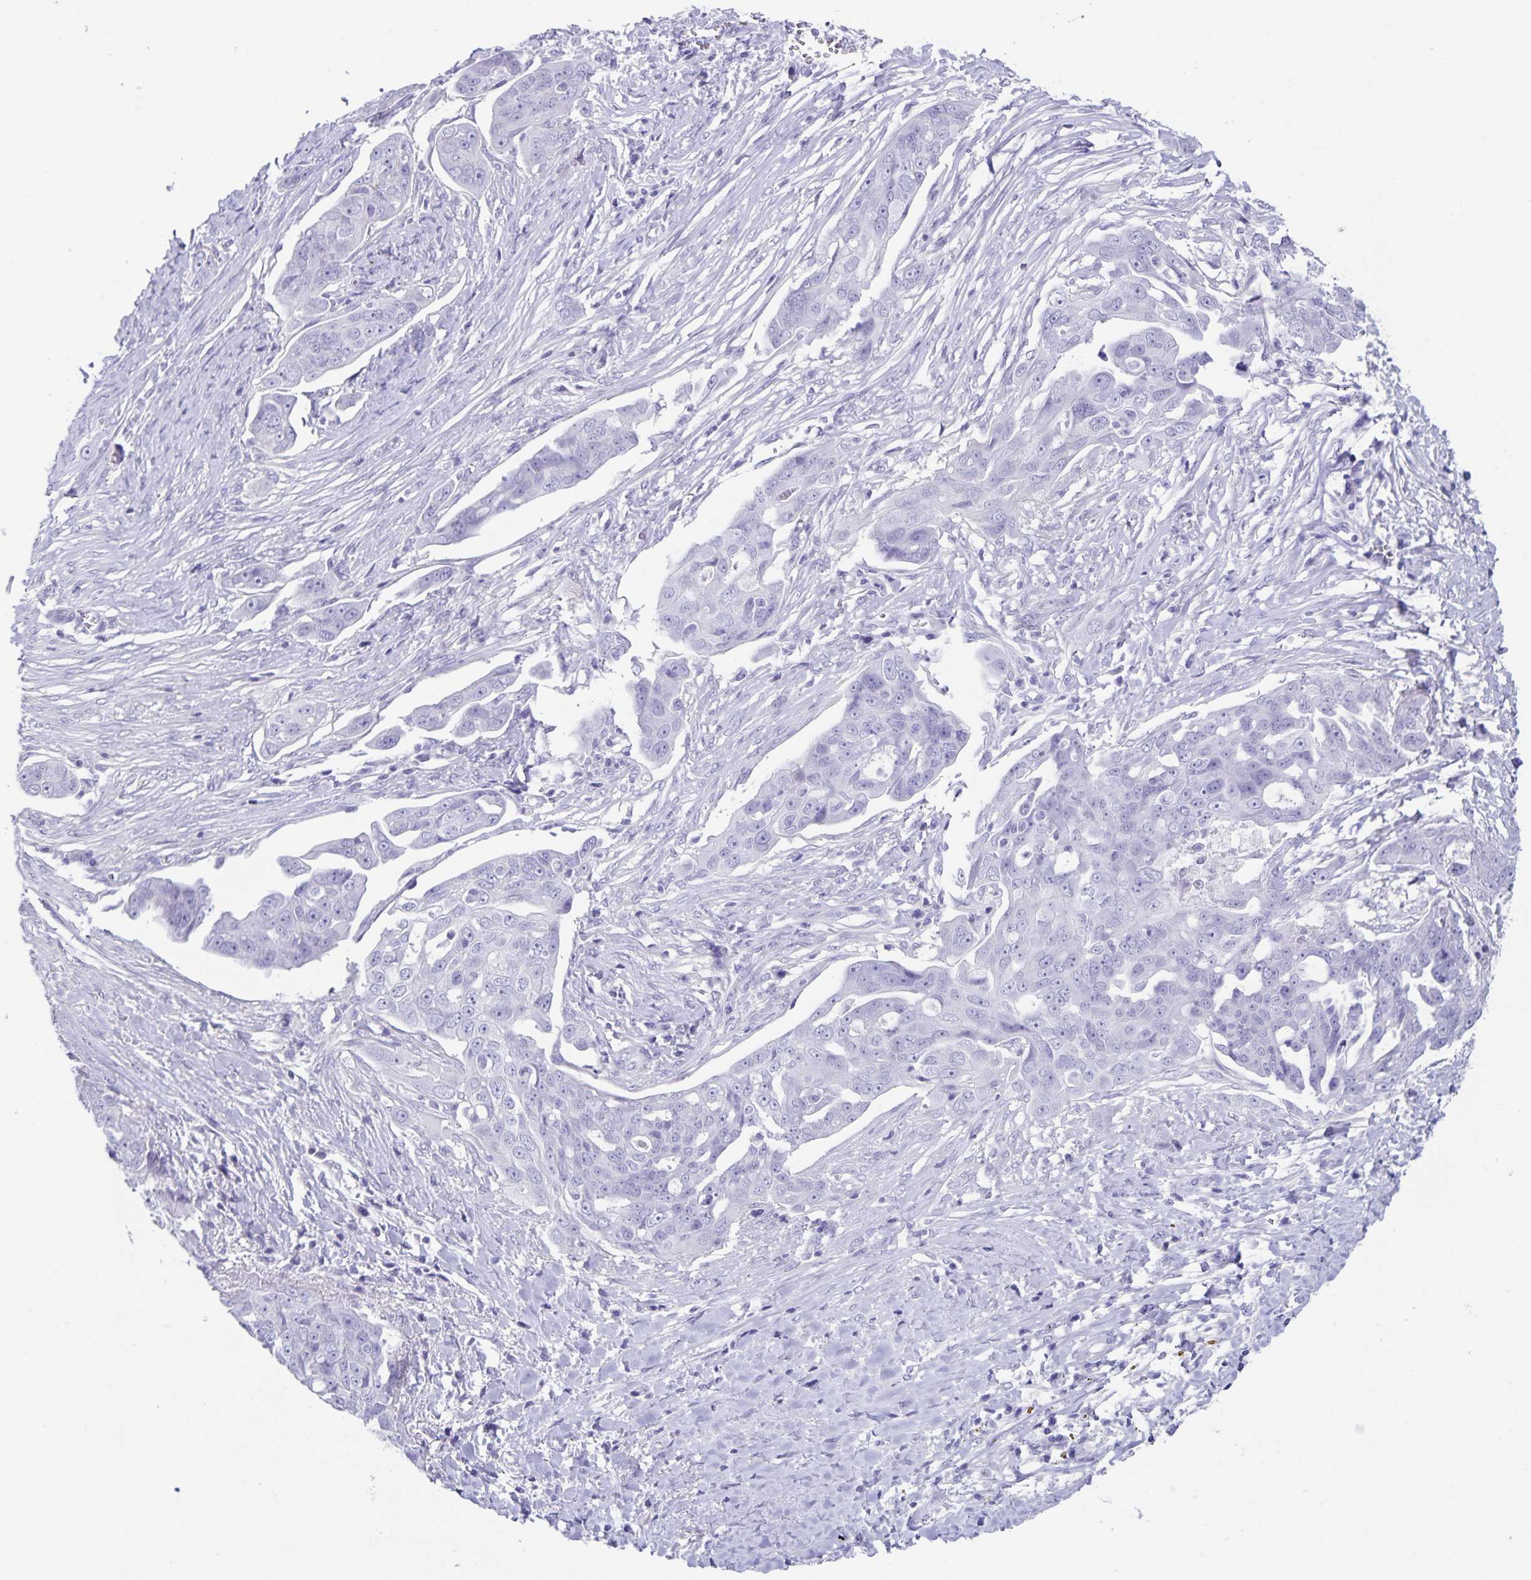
{"staining": {"intensity": "negative", "quantity": "none", "location": "none"}, "tissue": "ovarian cancer", "cell_type": "Tumor cells", "image_type": "cancer", "snomed": [{"axis": "morphology", "description": "Carcinoma, endometroid"}, {"axis": "topography", "description": "Ovary"}], "caption": "Human ovarian cancer stained for a protein using IHC reveals no staining in tumor cells.", "gene": "C11orf42", "patient": {"sex": "female", "age": 70}}